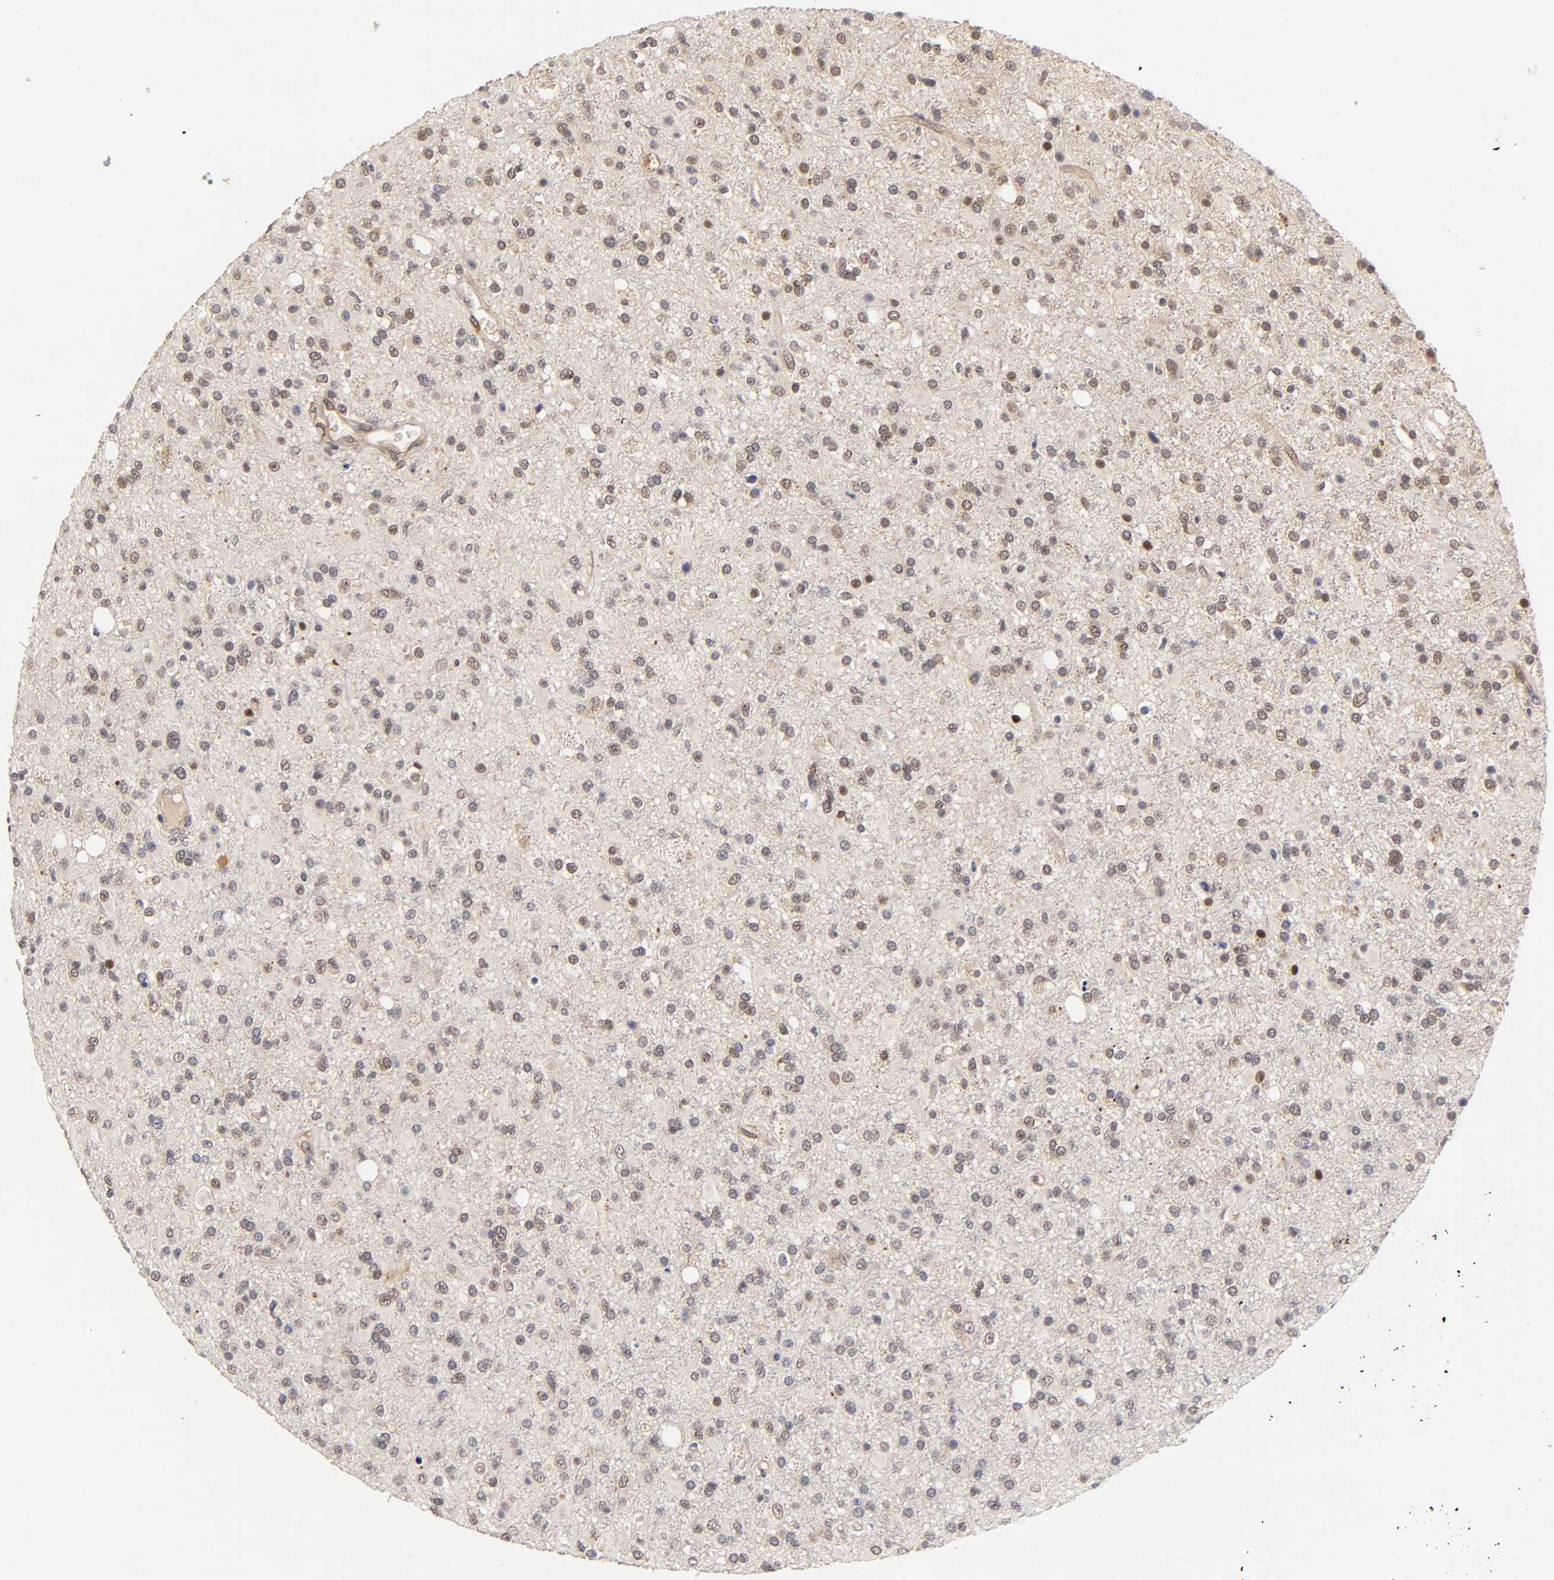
{"staining": {"intensity": "weak", "quantity": "<25%", "location": "cytoplasmic/membranous"}, "tissue": "glioma", "cell_type": "Tumor cells", "image_type": "cancer", "snomed": [{"axis": "morphology", "description": "Glioma, malignant, High grade"}, {"axis": "topography", "description": "Brain"}], "caption": "Tumor cells are negative for brown protein staining in malignant glioma (high-grade).", "gene": "LAMB1", "patient": {"sex": "male", "age": 33}}